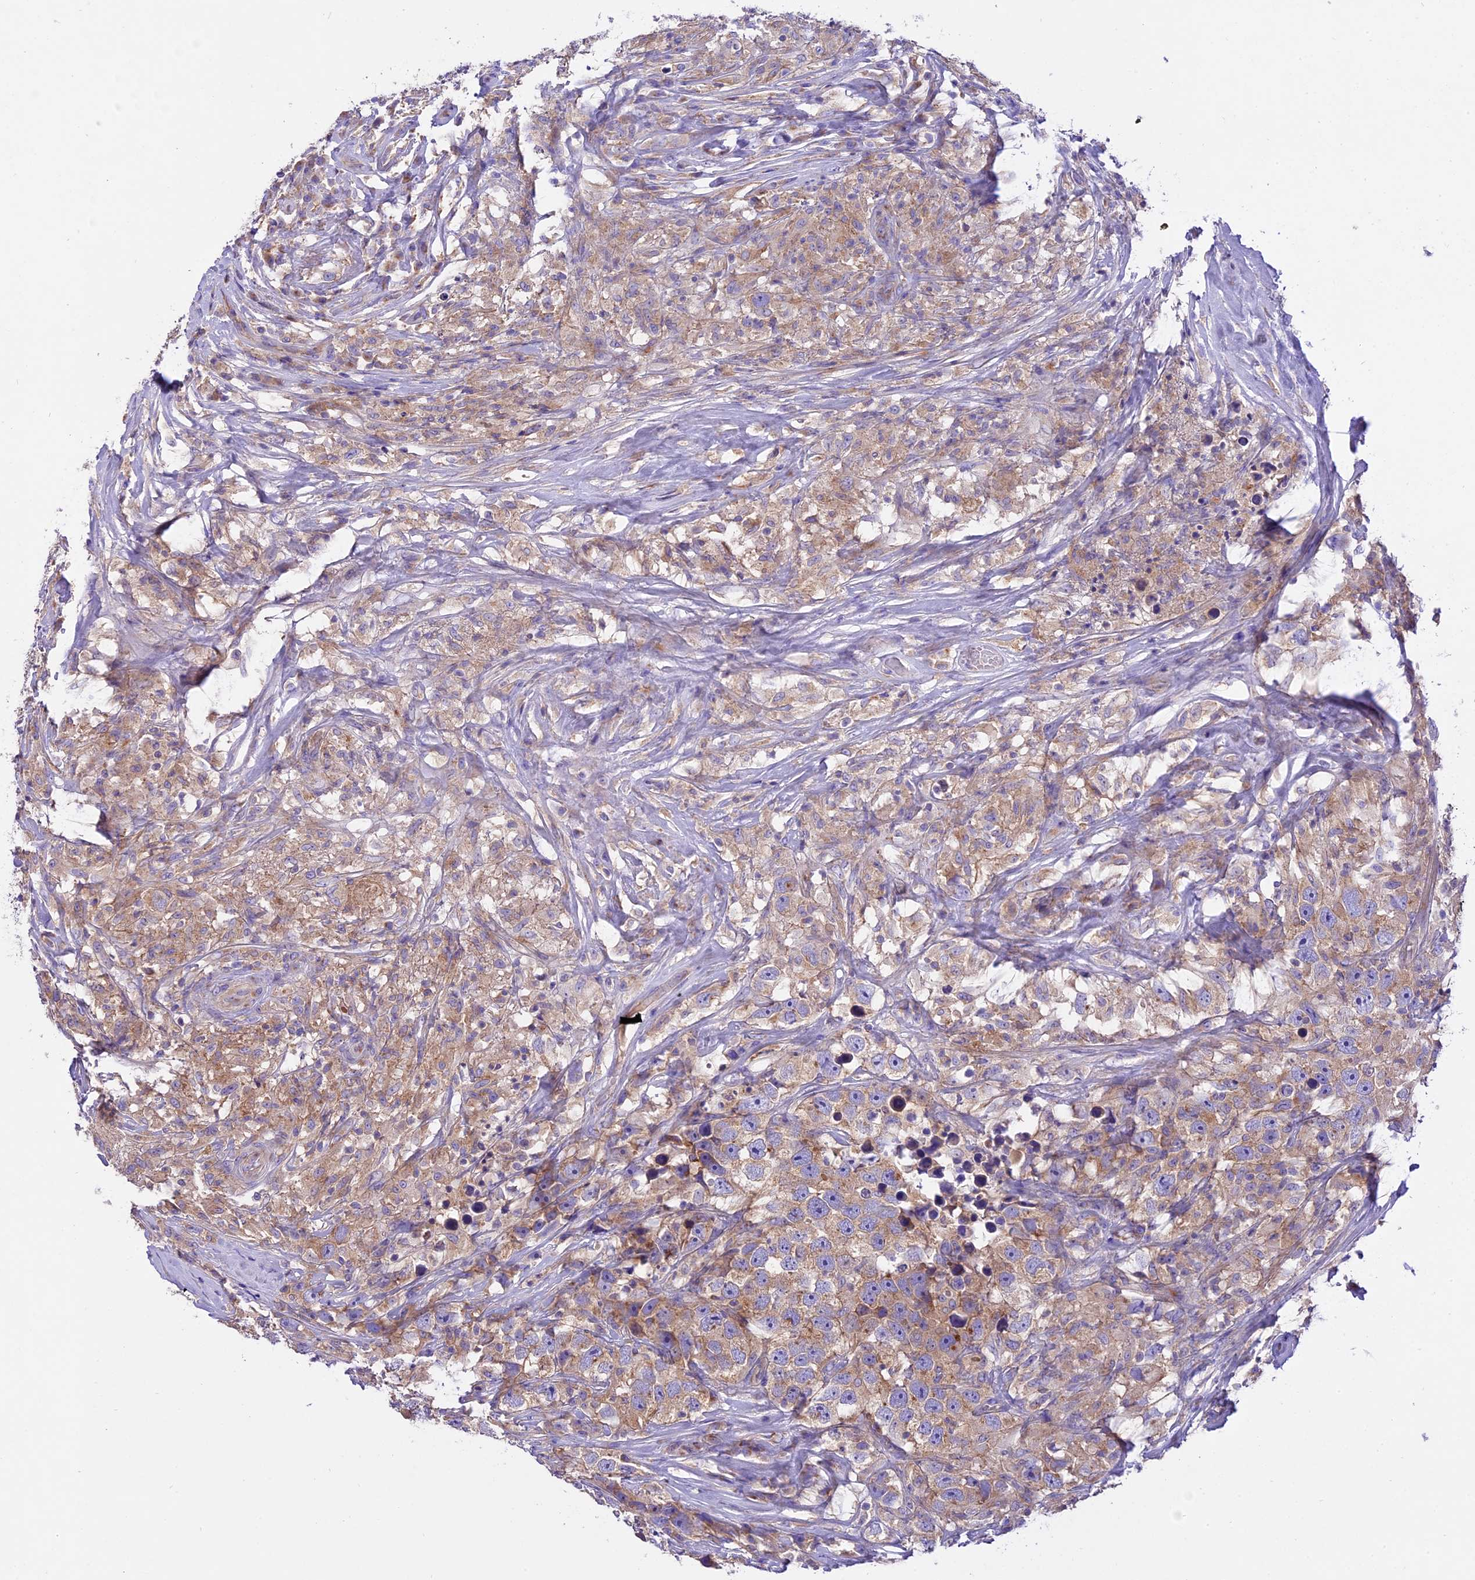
{"staining": {"intensity": "weak", "quantity": ">75%", "location": "cytoplasmic/membranous"}, "tissue": "testis cancer", "cell_type": "Tumor cells", "image_type": "cancer", "snomed": [{"axis": "morphology", "description": "Seminoma, NOS"}, {"axis": "topography", "description": "Testis"}], "caption": "Protein expression analysis of seminoma (testis) shows weak cytoplasmic/membranous positivity in approximately >75% of tumor cells.", "gene": "PEMT", "patient": {"sex": "male", "age": 49}}